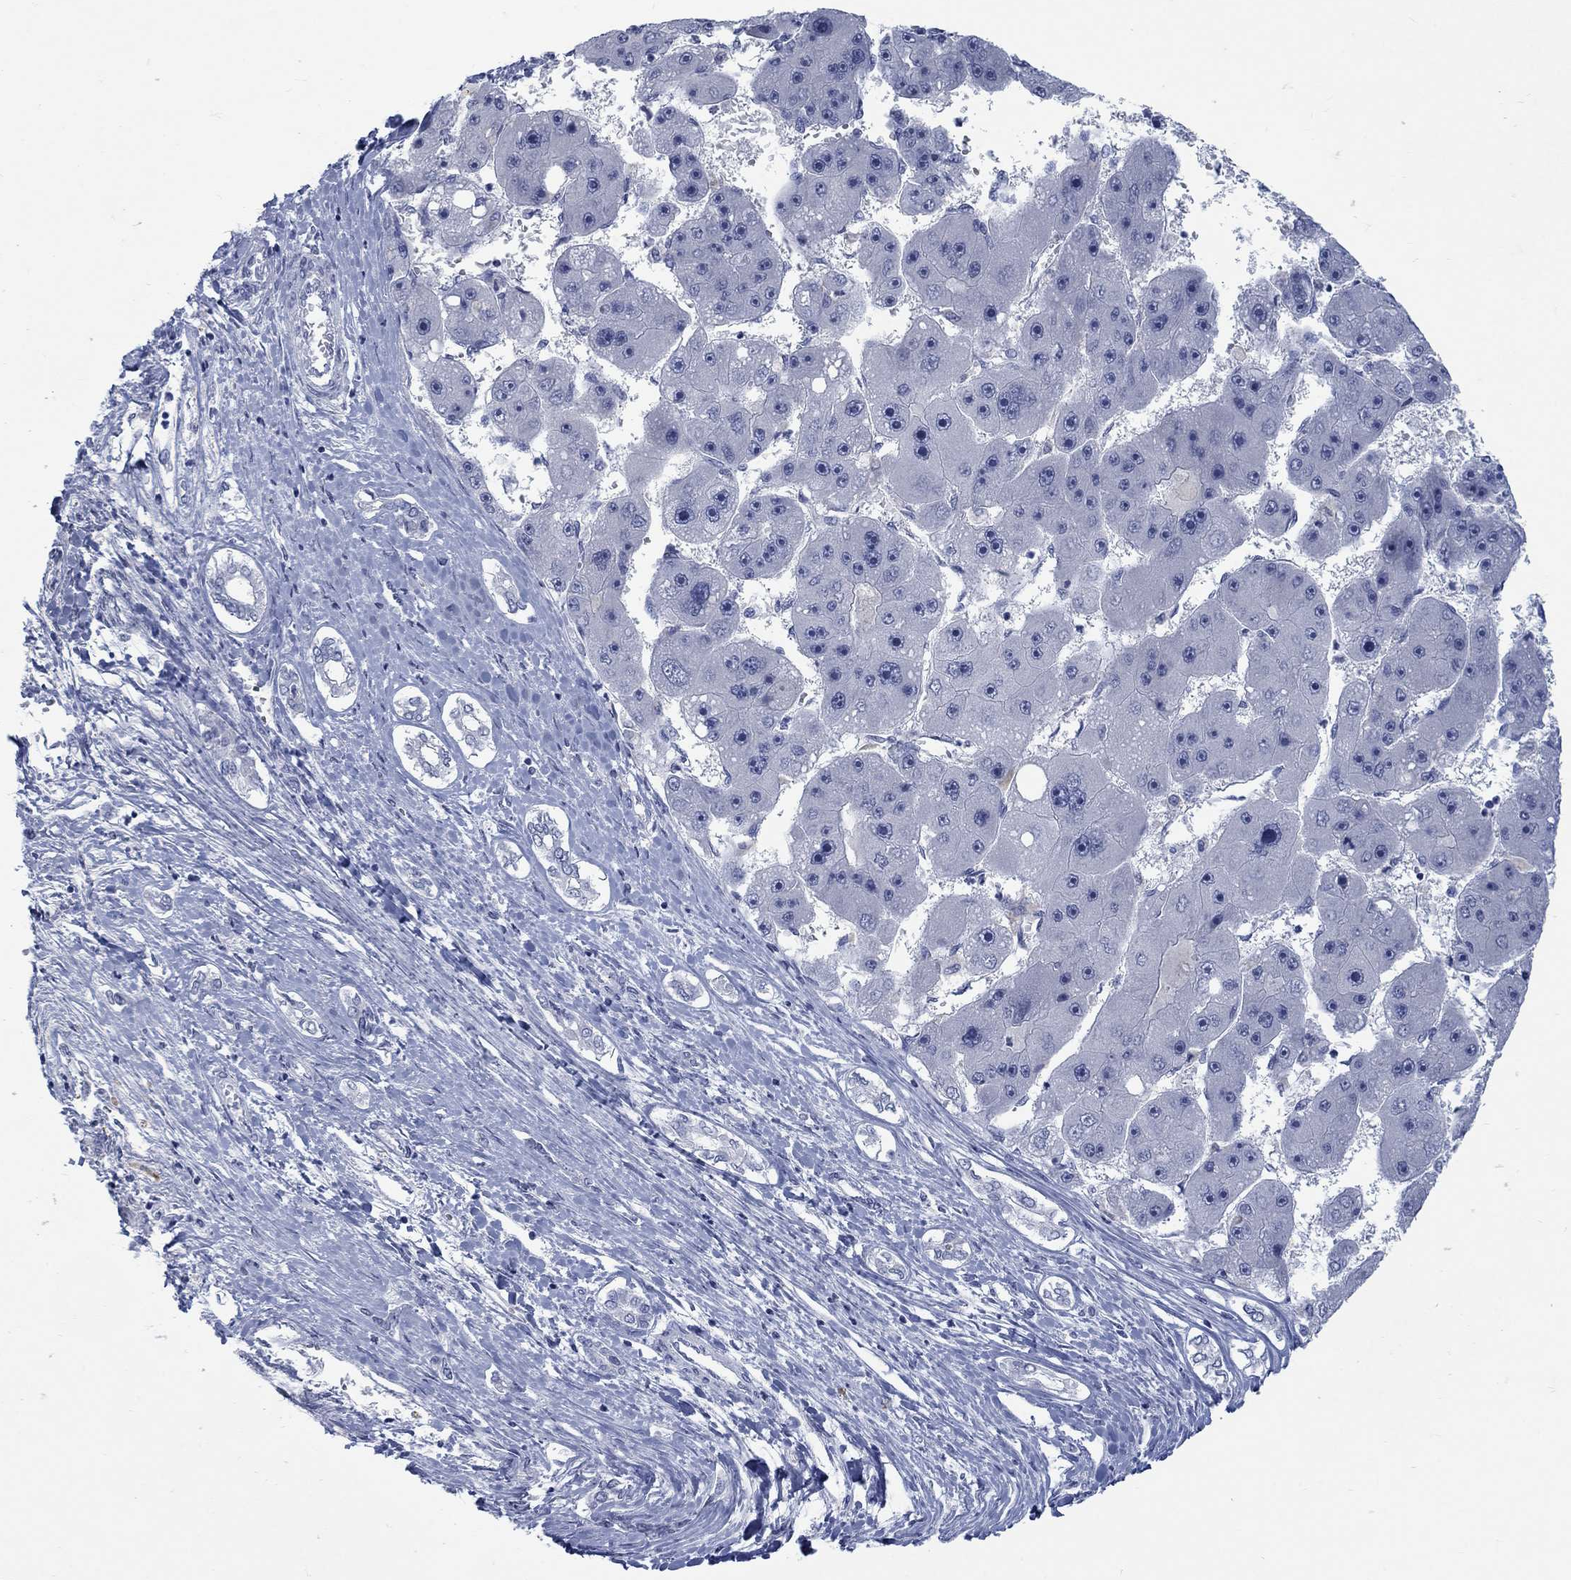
{"staining": {"intensity": "negative", "quantity": "none", "location": "none"}, "tissue": "liver cancer", "cell_type": "Tumor cells", "image_type": "cancer", "snomed": [{"axis": "morphology", "description": "Carcinoma, Hepatocellular, NOS"}, {"axis": "topography", "description": "Liver"}], "caption": "A histopathology image of human liver cancer (hepatocellular carcinoma) is negative for staining in tumor cells.", "gene": "RFTN2", "patient": {"sex": "female", "age": 61}}